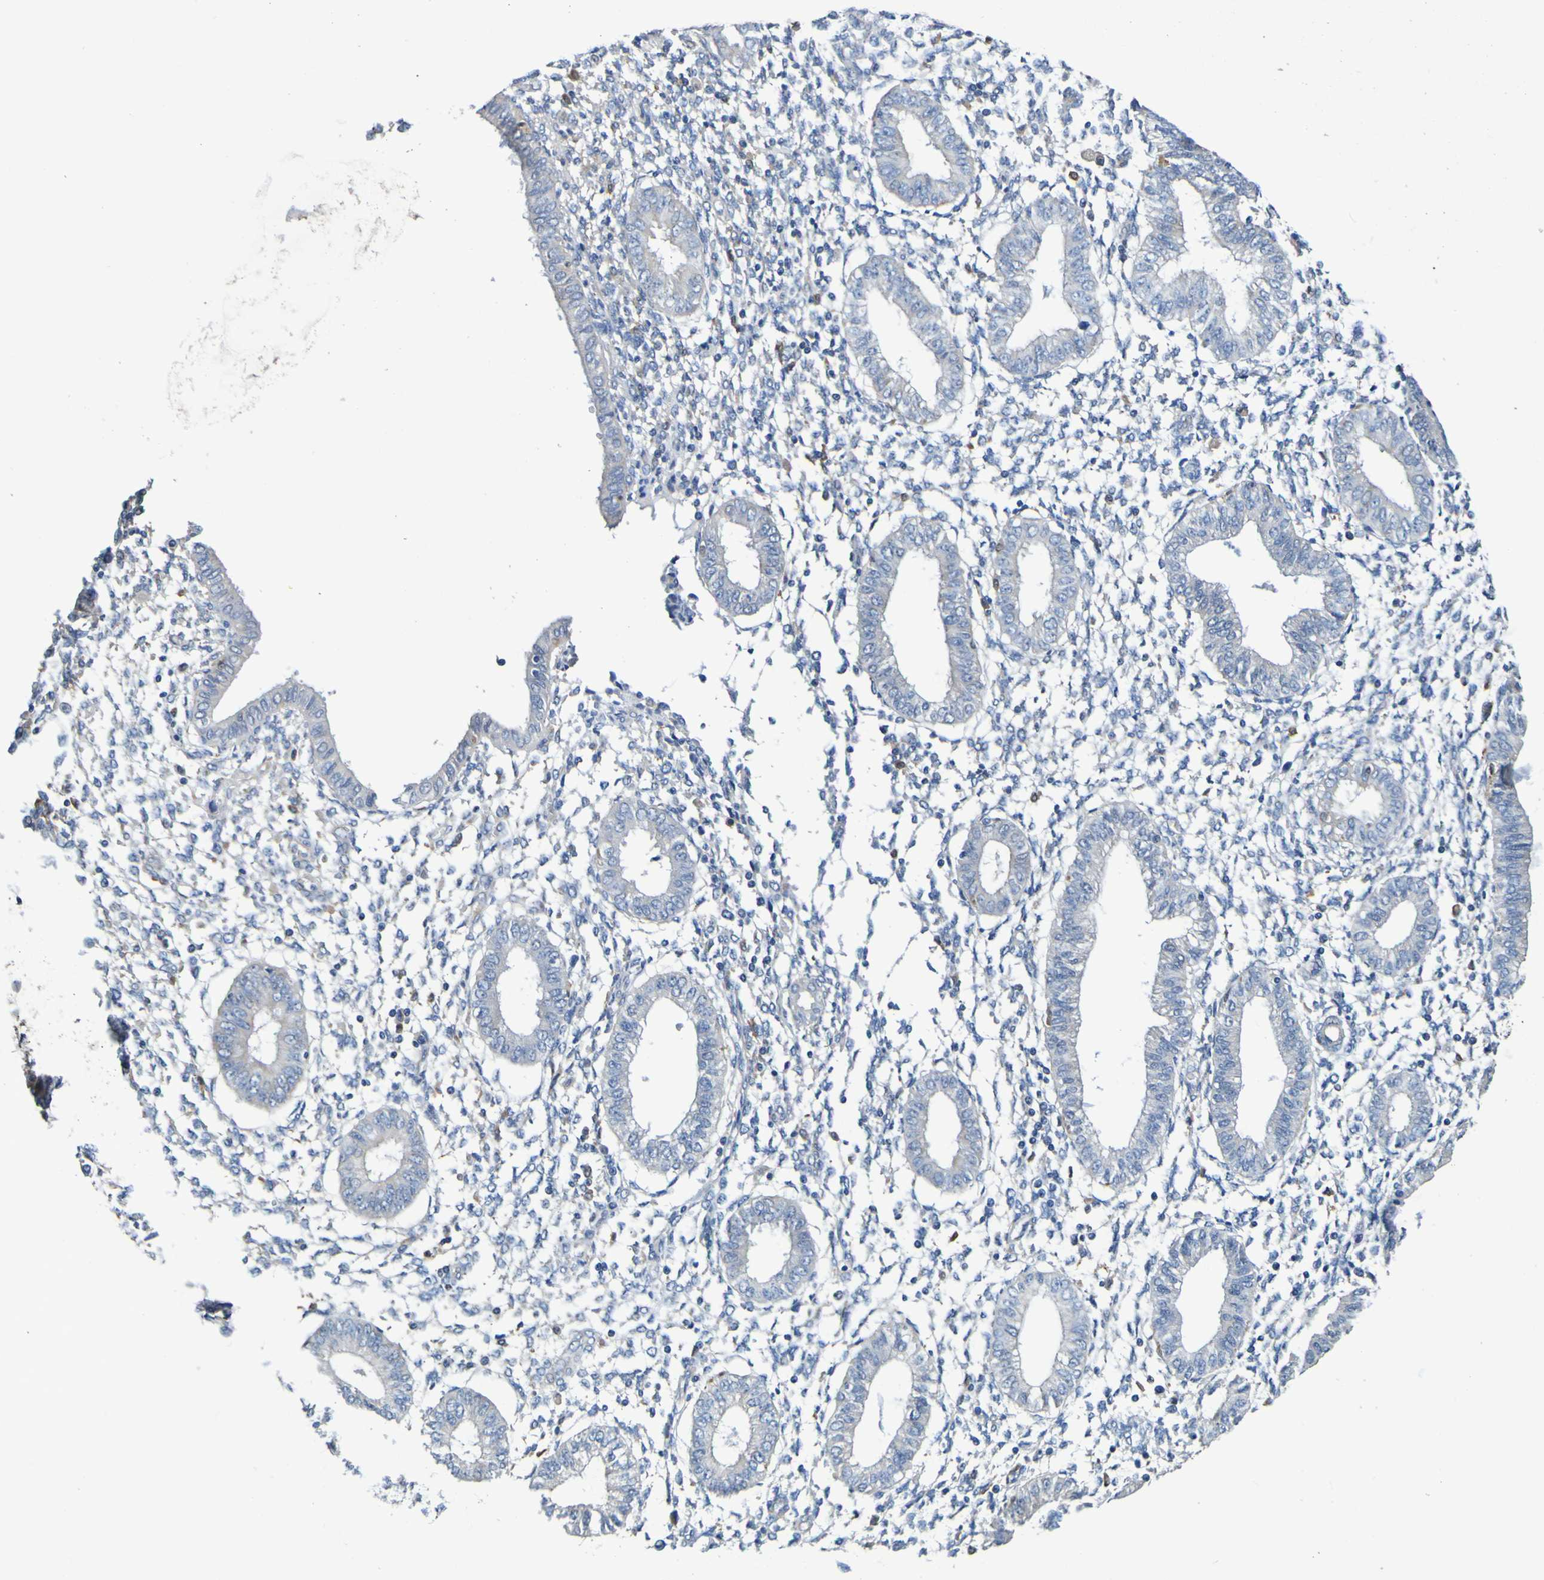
{"staining": {"intensity": "negative", "quantity": "none", "location": "none"}, "tissue": "endometrium", "cell_type": "Cells in endometrial stroma", "image_type": "normal", "snomed": [{"axis": "morphology", "description": "Normal tissue, NOS"}, {"axis": "topography", "description": "Endometrium"}], "caption": "This photomicrograph is of benign endometrium stained with immunohistochemistry (IHC) to label a protein in brown with the nuclei are counter-stained blue. There is no expression in cells in endometrial stroma. Nuclei are stained in blue.", "gene": "METAP2", "patient": {"sex": "female", "age": 50}}